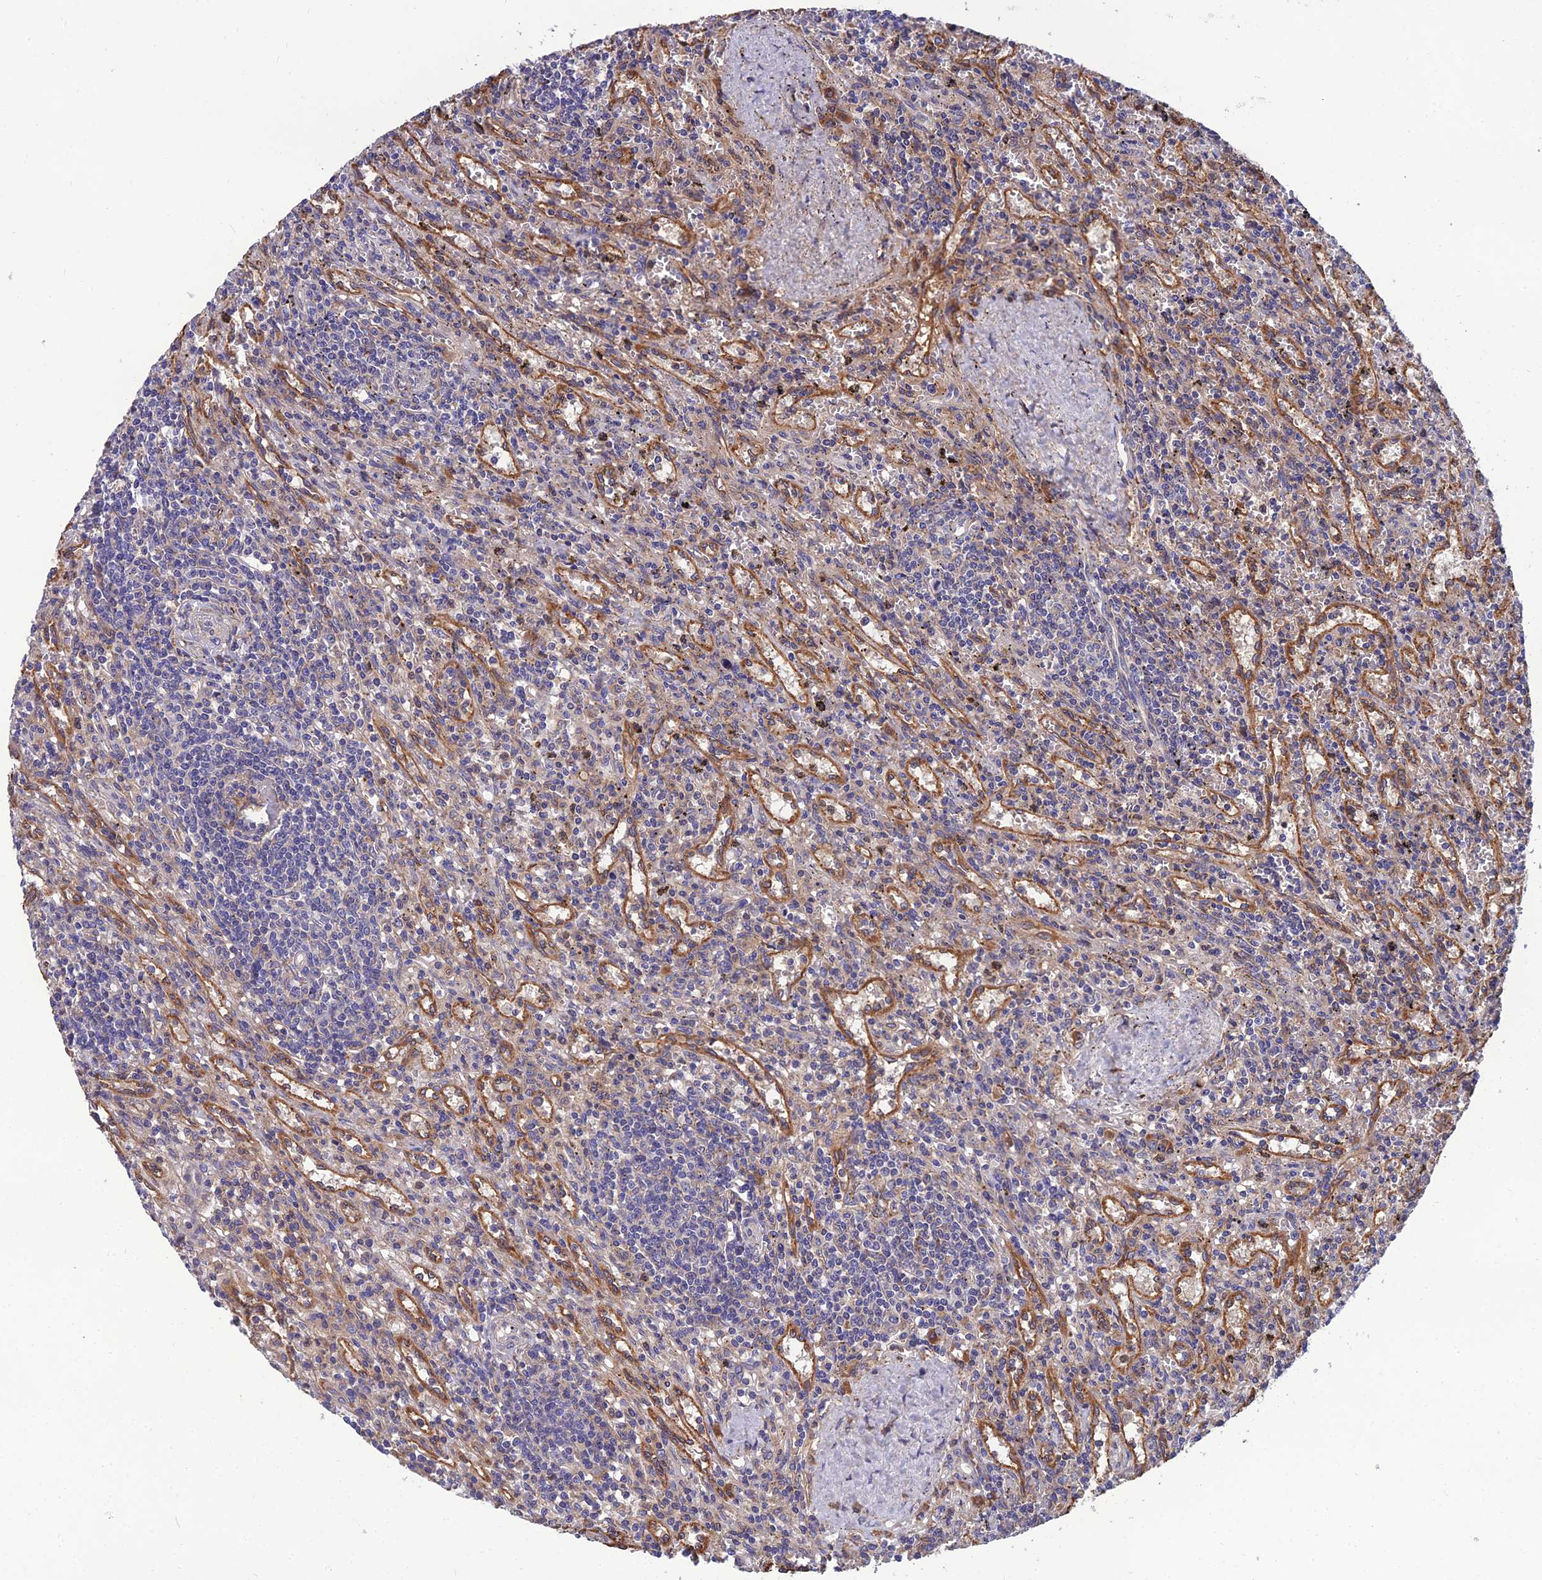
{"staining": {"intensity": "negative", "quantity": "none", "location": "none"}, "tissue": "lymphoma", "cell_type": "Tumor cells", "image_type": "cancer", "snomed": [{"axis": "morphology", "description": "Malignant lymphoma, non-Hodgkin's type, Low grade"}, {"axis": "topography", "description": "Spleen"}], "caption": "An IHC micrograph of lymphoma is shown. There is no staining in tumor cells of lymphoma.", "gene": "UMAD1", "patient": {"sex": "male", "age": 76}}